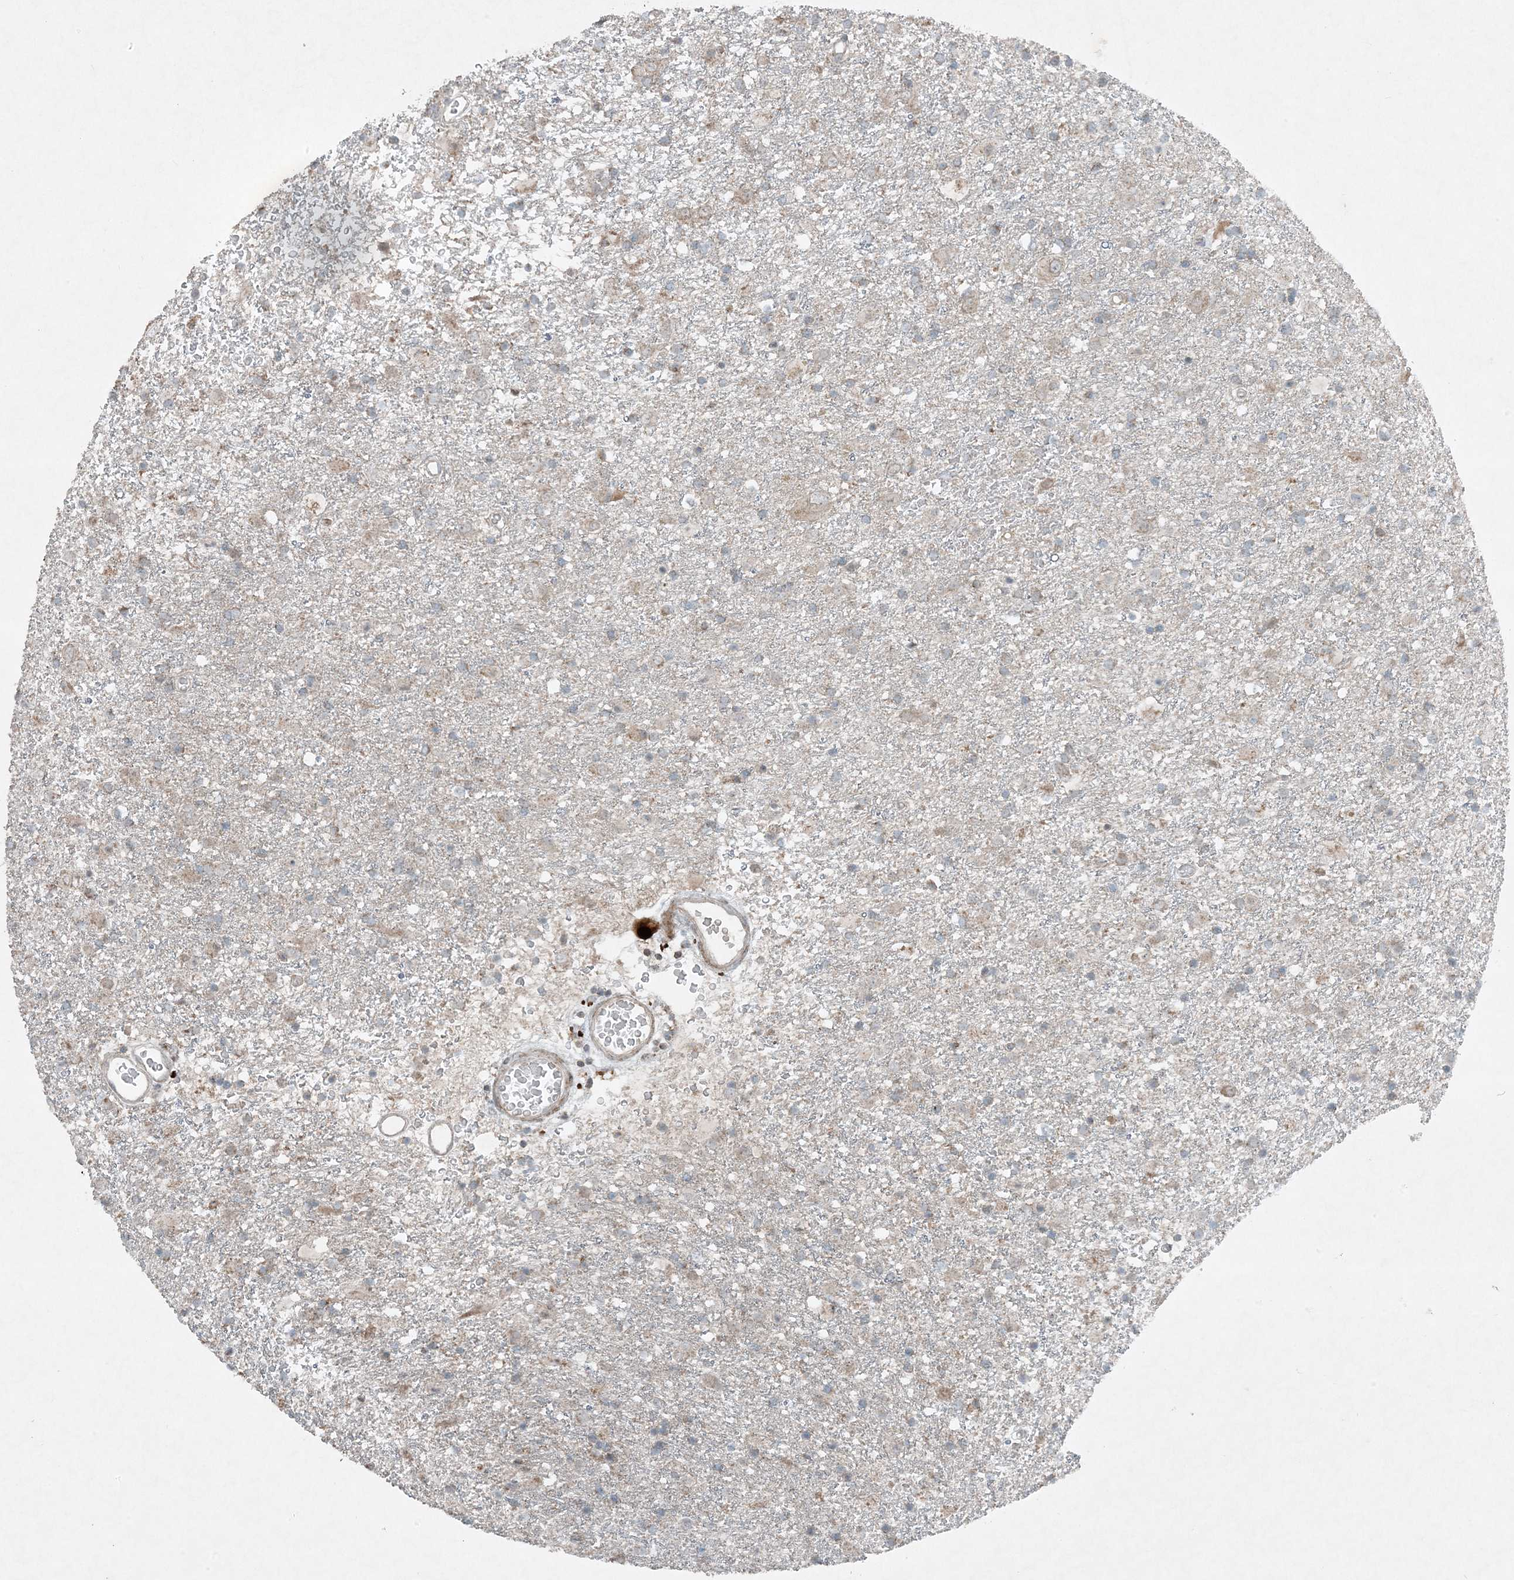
{"staining": {"intensity": "weak", "quantity": "<25%", "location": "cytoplasmic/membranous"}, "tissue": "glioma", "cell_type": "Tumor cells", "image_type": "cancer", "snomed": [{"axis": "morphology", "description": "Glioma, malignant, Low grade"}, {"axis": "topography", "description": "Brain"}], "caption": "A high-resolution photomicrograph shows immunohistochemistry staining of glioma, which shows no significant positivity in tumor cells.", "gene": "MITD1", "patient": {"sex": "male", "age": 65}}